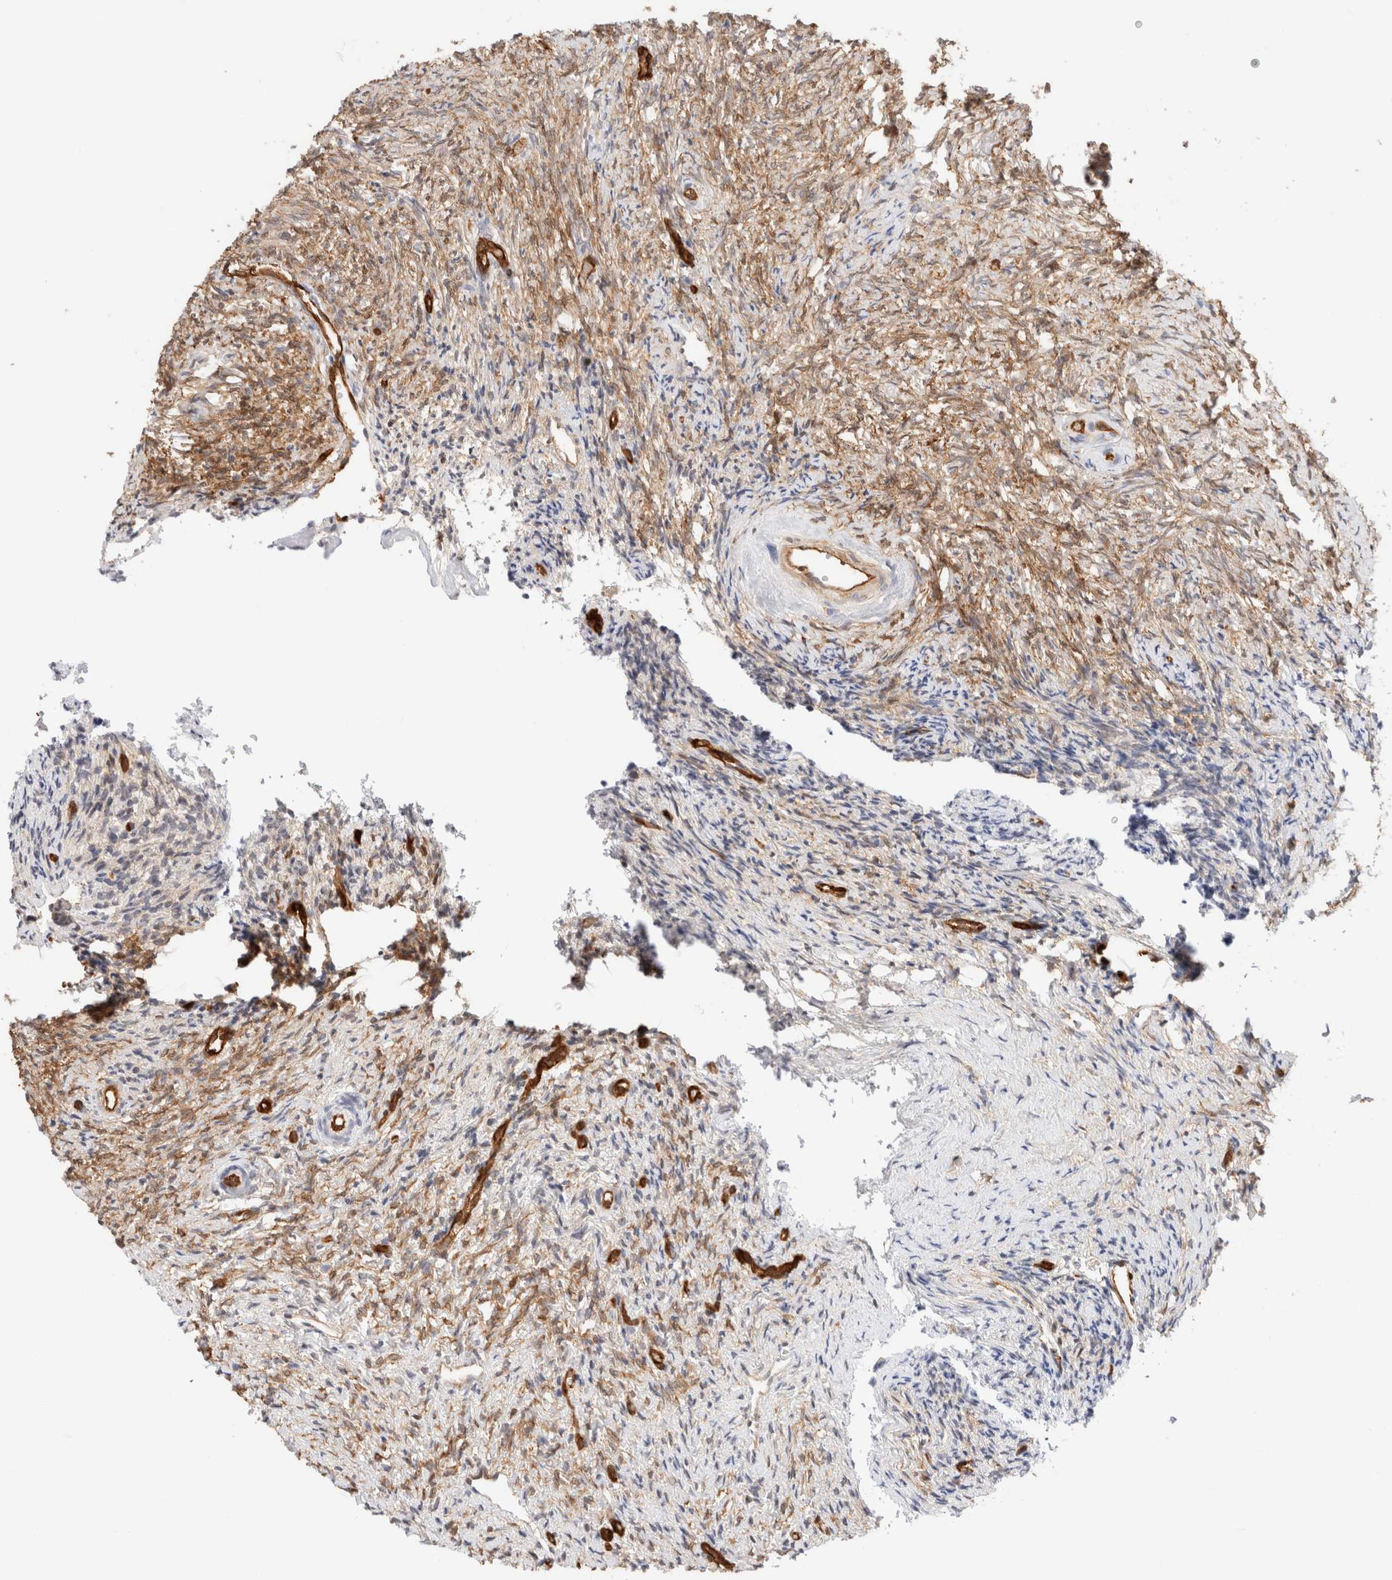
{"staining": {"intensity": "negative", "quantity": "none", "location": "none"}, "tissue": "ovary", "cell_type": "Follicle cells", "image_type": "normal", "snomed": [{"axis": "morphology", "description": "Normal tissue, NOS"}, {"axis": "topography", "description": "Ovary"}], "caption": "A high-resolution photomicrograph shows immunohistochemistry (IHC) staining of benign ovary, which exhibits no significant staining in follicle cells. (Brightfield microscopy of DAB IHC at high magnification).", "gene": "LMCD1", "patient": {"sex": "female", "age": 41}}